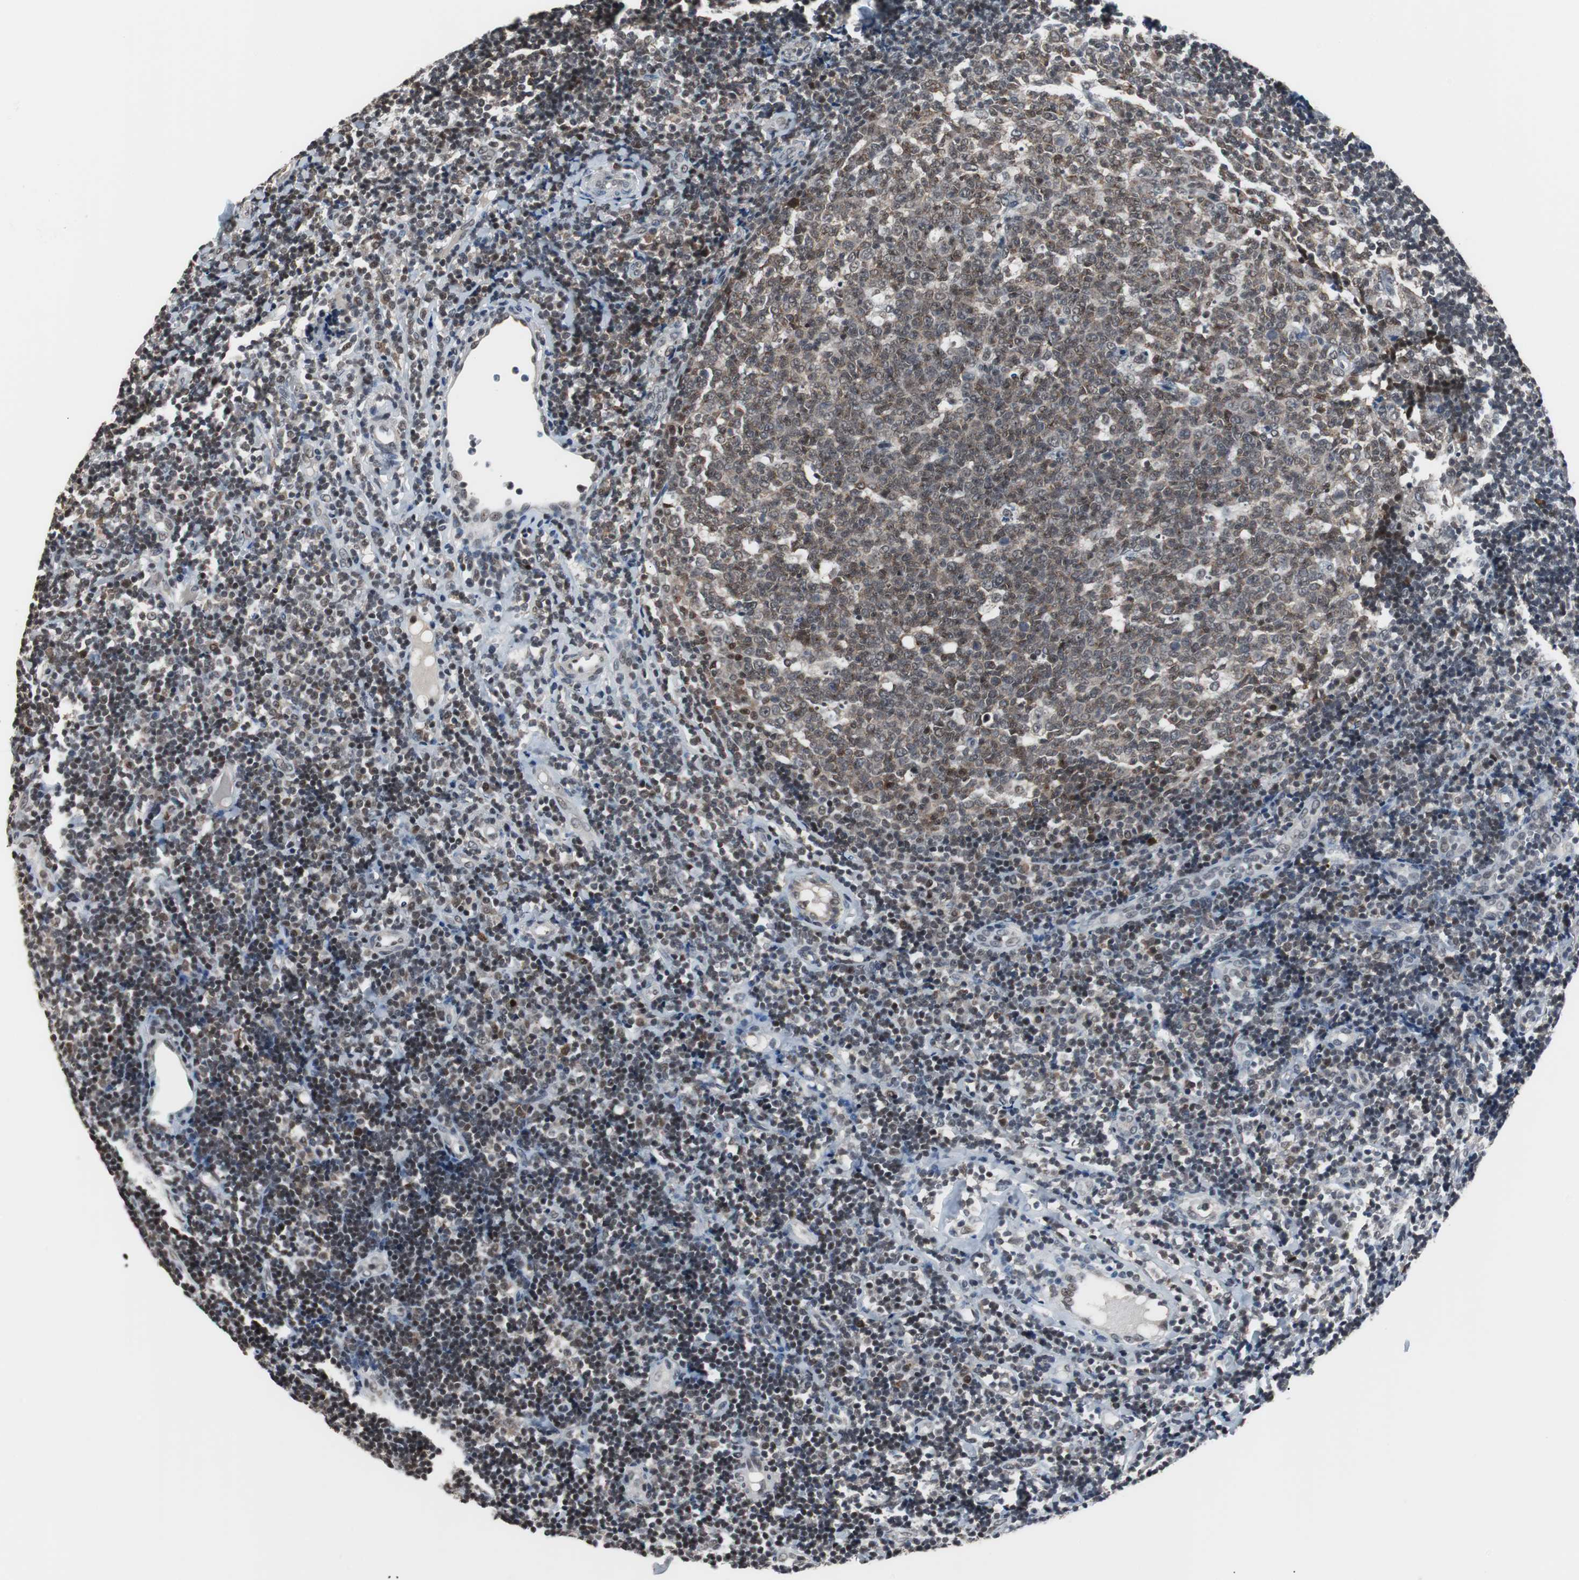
{"staining": {"intensity": "moderate", "quantity": ">75%", "location": "cytoplasmic/membranous,nuclear"}, "tissue": "tonsil", "cell_type": "Germinal center cells", "image_type": "normal", "snomed": [{"axis": "morphology", "description": "Normal tissue, NOS"}, {"axis": "topography", "description": "Tonsil"}], "caption": "Germinal center cells show medium levels of moderate cytoplasmic/membranous,nuclear staining in about >75% of cells in normal tonsil.", "gene": "TAF7", "patient": {"sex": "female", "age": 40}}